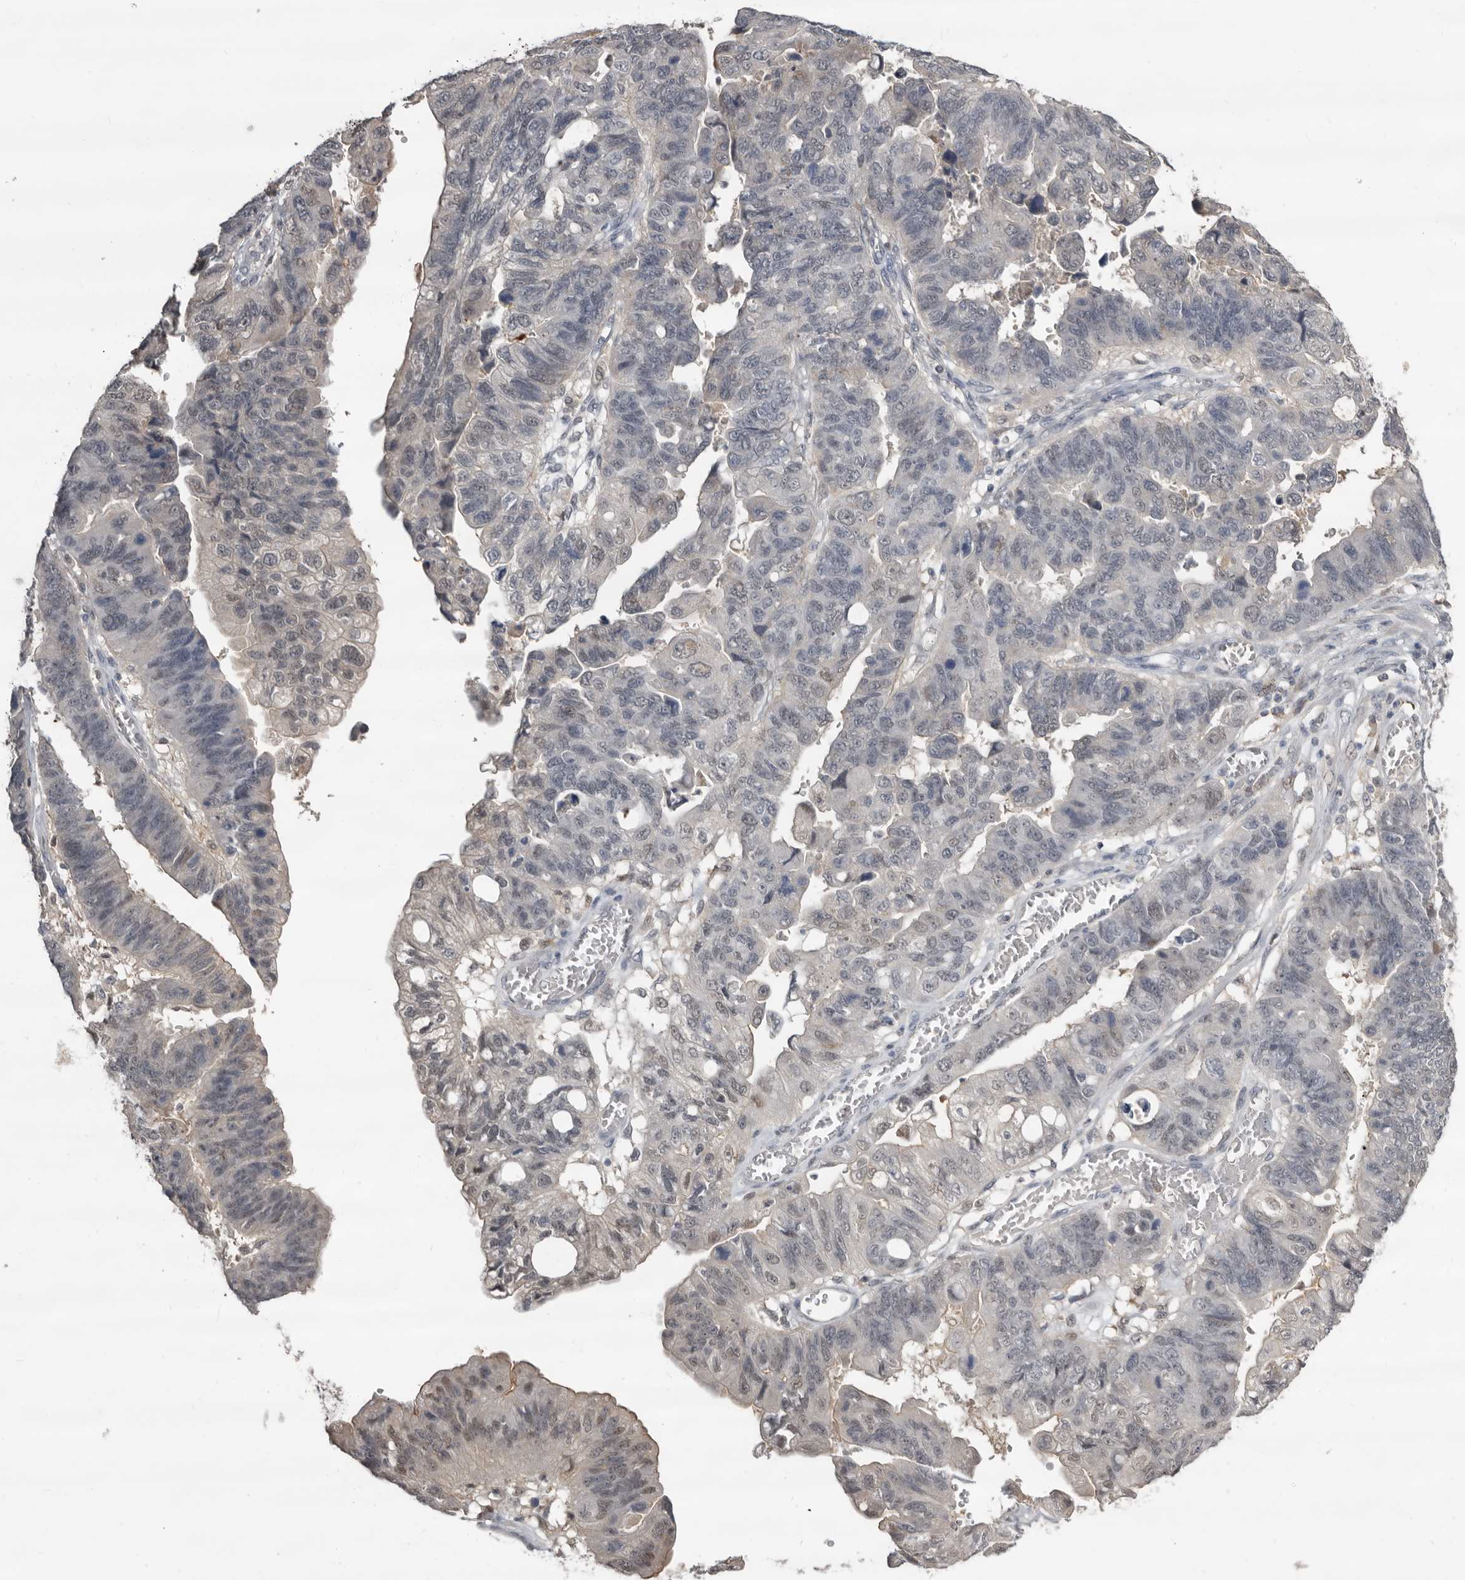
{"staining": {"intensity": "weak", "quantity": "<25%", "location": "nuclear"}, "tissue": "stomach cancer", "cell_type": "Tumor cells", "image_type": "cancer", "snomed": [{"axis": "morphology", "description": "Adenocarcinoma, NOS"}, {"axis": "topography", "description": "Stomach"}], "caption": "Tumor cells show no significant staining in stomach cancer.", "gene": "RBKS", "patient": {"sex": "male", "age": 59}}